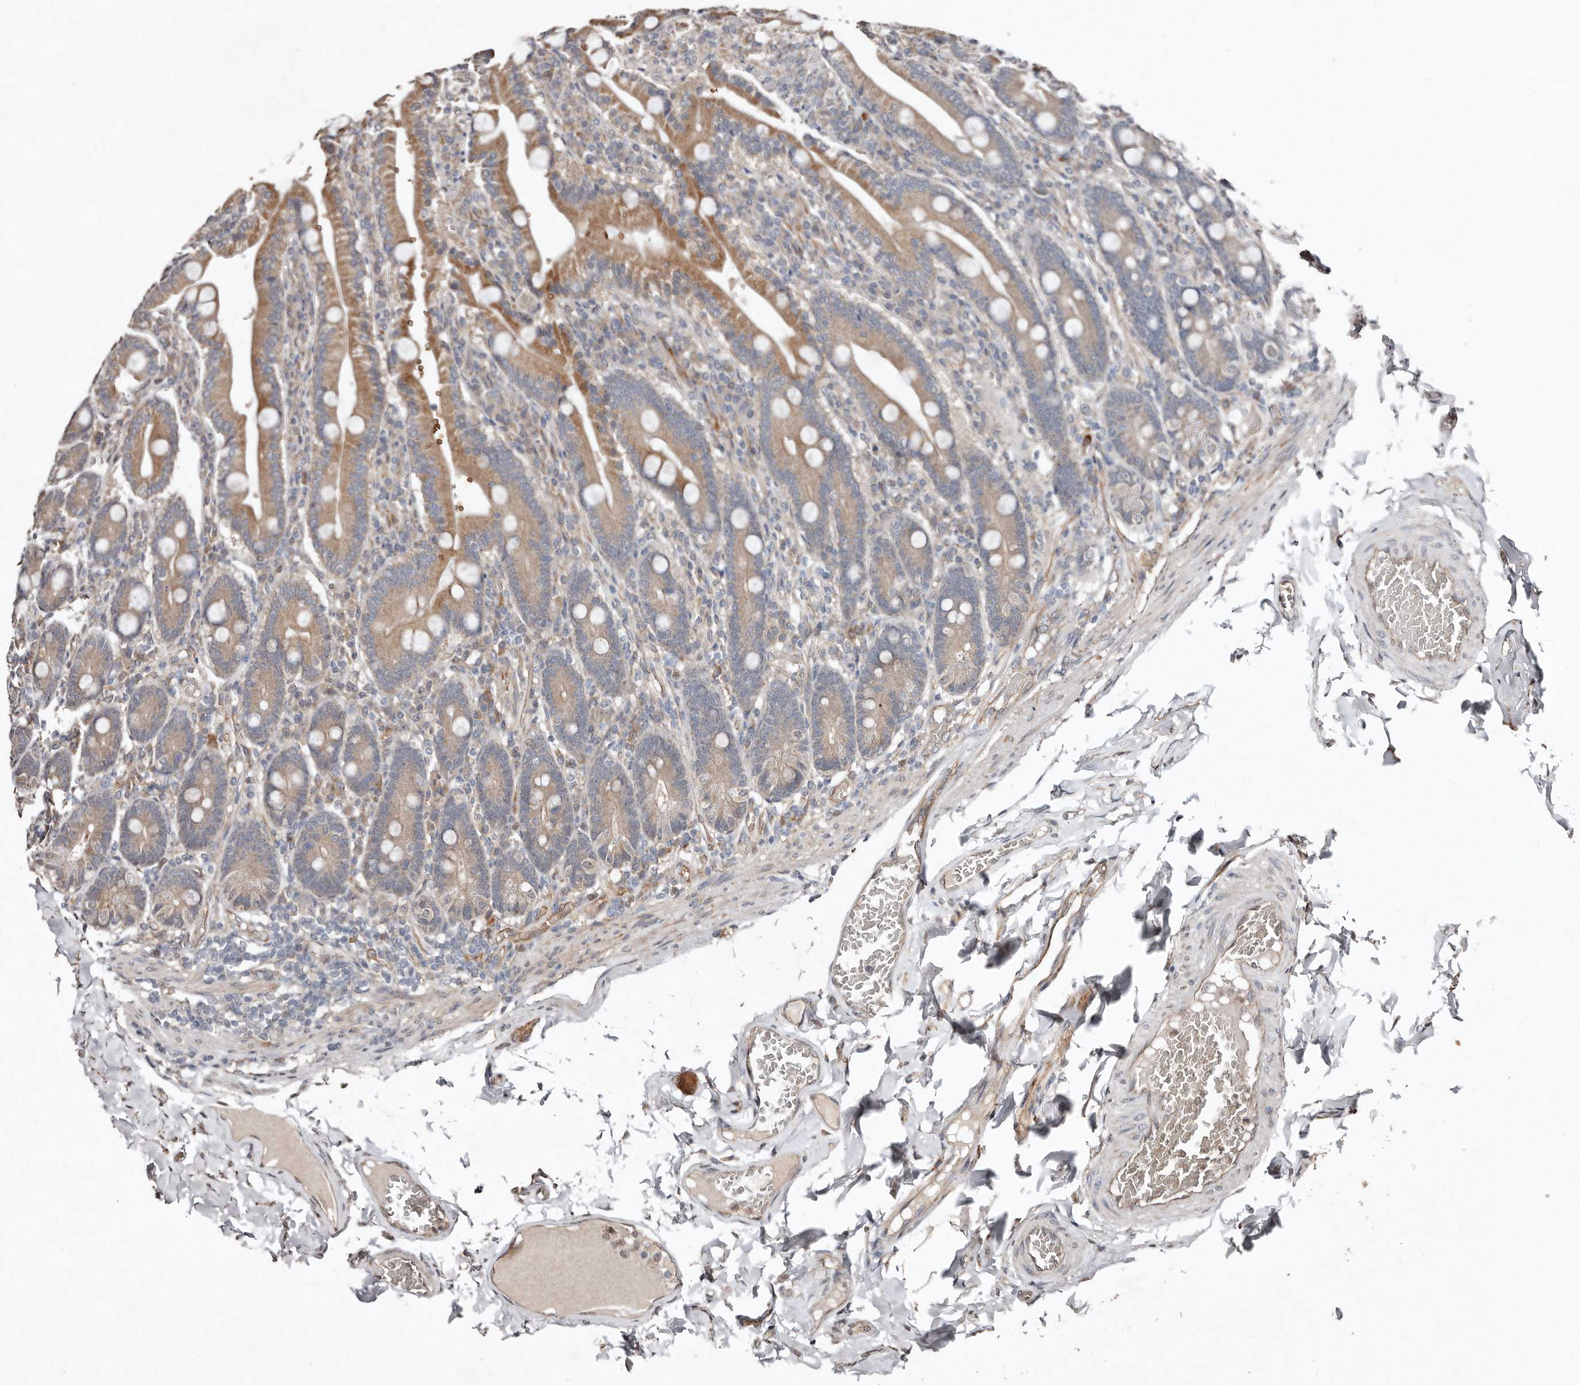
{"staining": {"intensity": "moderate", "quantity": ">75%", "location": "cytoplasmic/membranous"}, "tissue": "duodenum", "cell_type": "Glandular cells", "image_type": "normal", "snomed": [{"axis": "morphology", "description": "Normal tissue, NOS"}, {"axis": "topography", "description": "Duodenum"}], "caption": "There is medium levels of moderate cytoplasmic/membranous staining in glandular cells of benign duodenum, as demonstrated by immunohistochemical staining (brown color).", "gene": "DIP2C", "patient": {"sex": "female", "age": 62}}